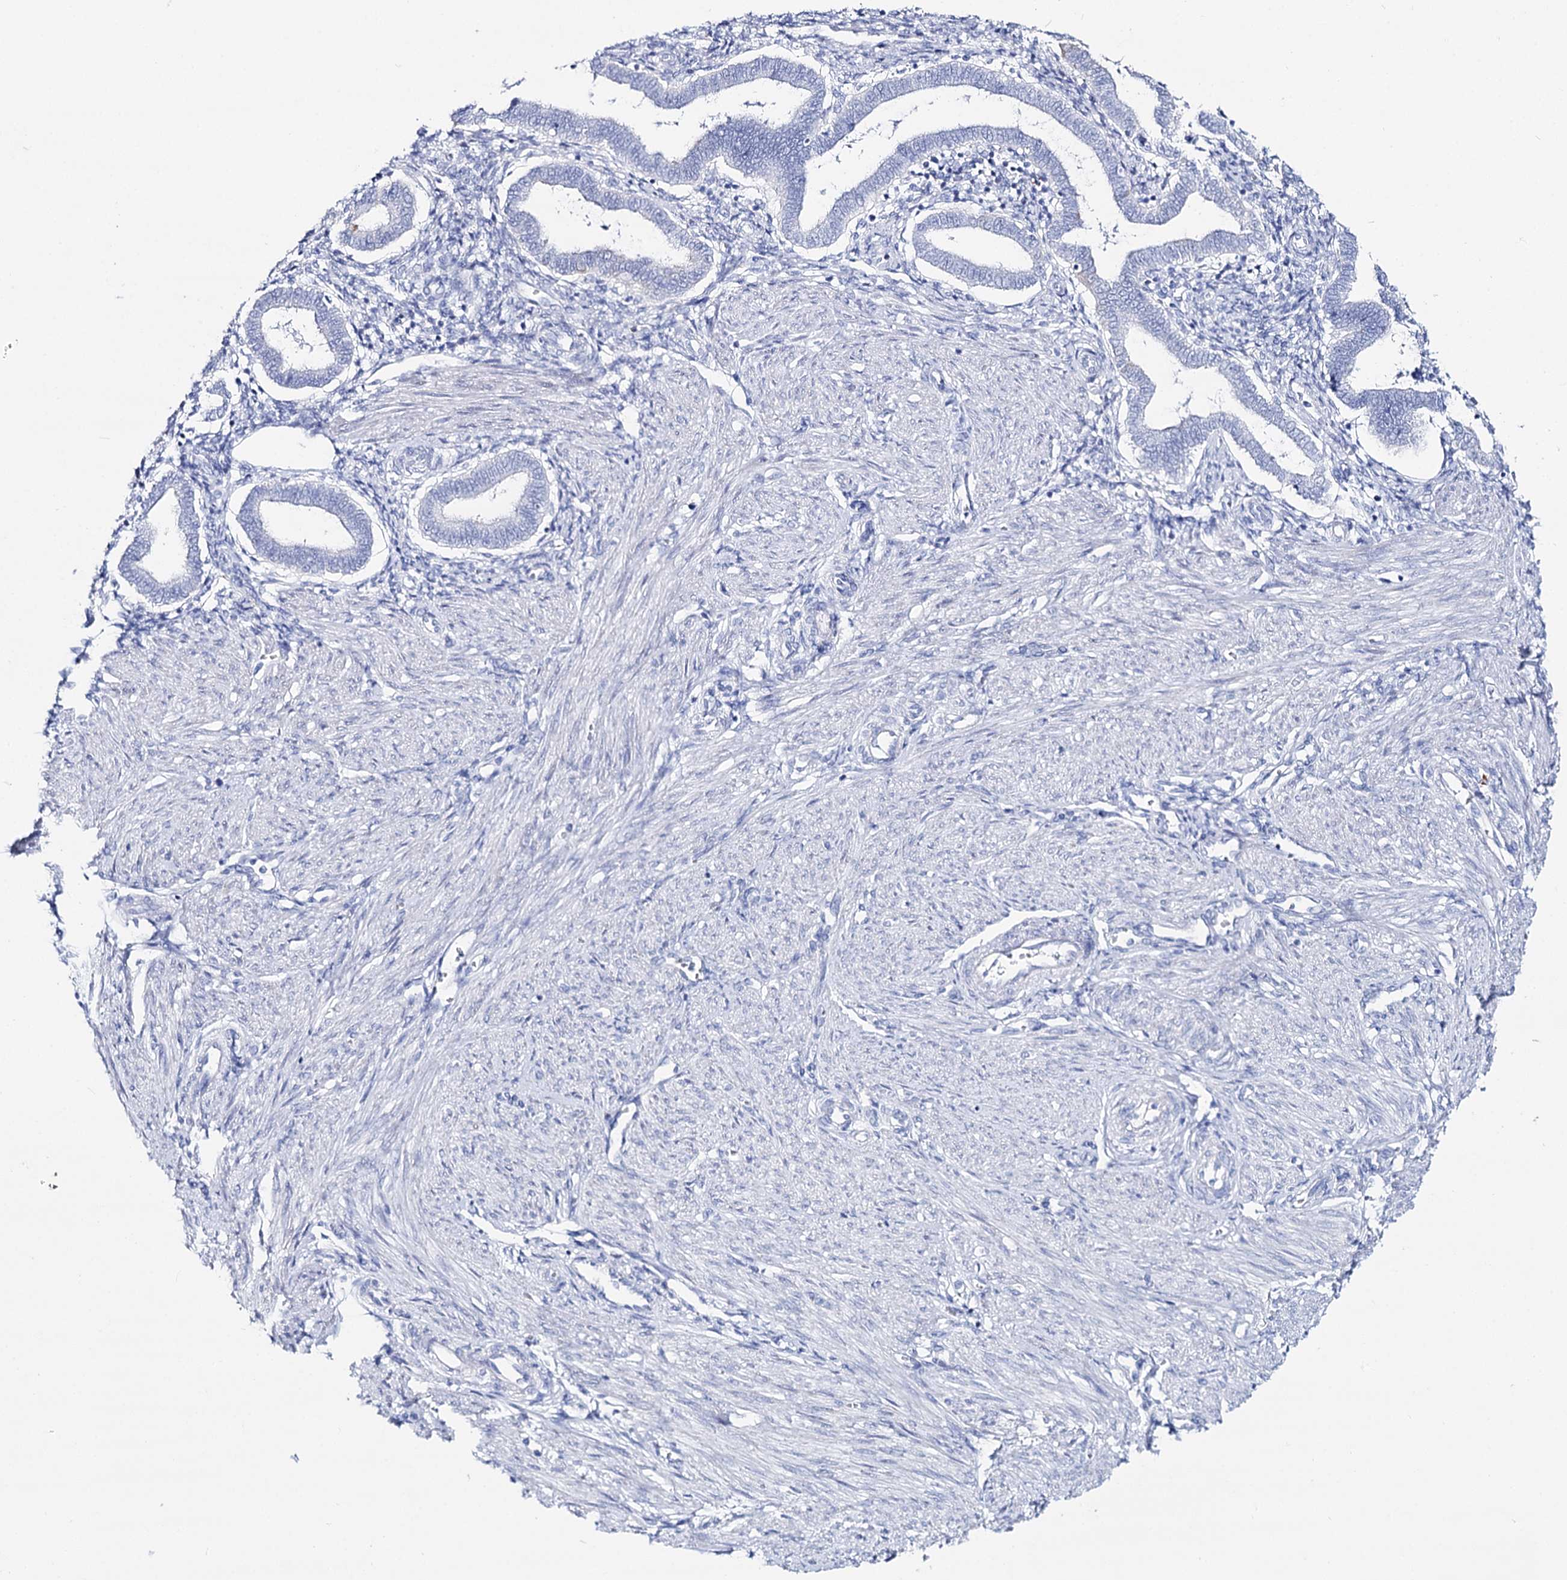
{"staining": {"intensity": "negative", "quantity": "none", "location": "none"}, "tissue": "endometrium", "cell_type": "Cells in endometrial stroma", "image_type": "normal", "snomed": [{"axis": "morphology", "description": "Normal tissue, NOS"}, {"axis": "topography", "description": "Endometrium"}], "caption": "Image shows no significant protein positivity in cells in endometrial stroma of unremarkable endometrium. (DAB IHC, high magnification).", "gene": "SLC3A1", "patient": {"sex": "female", "age": 24}}